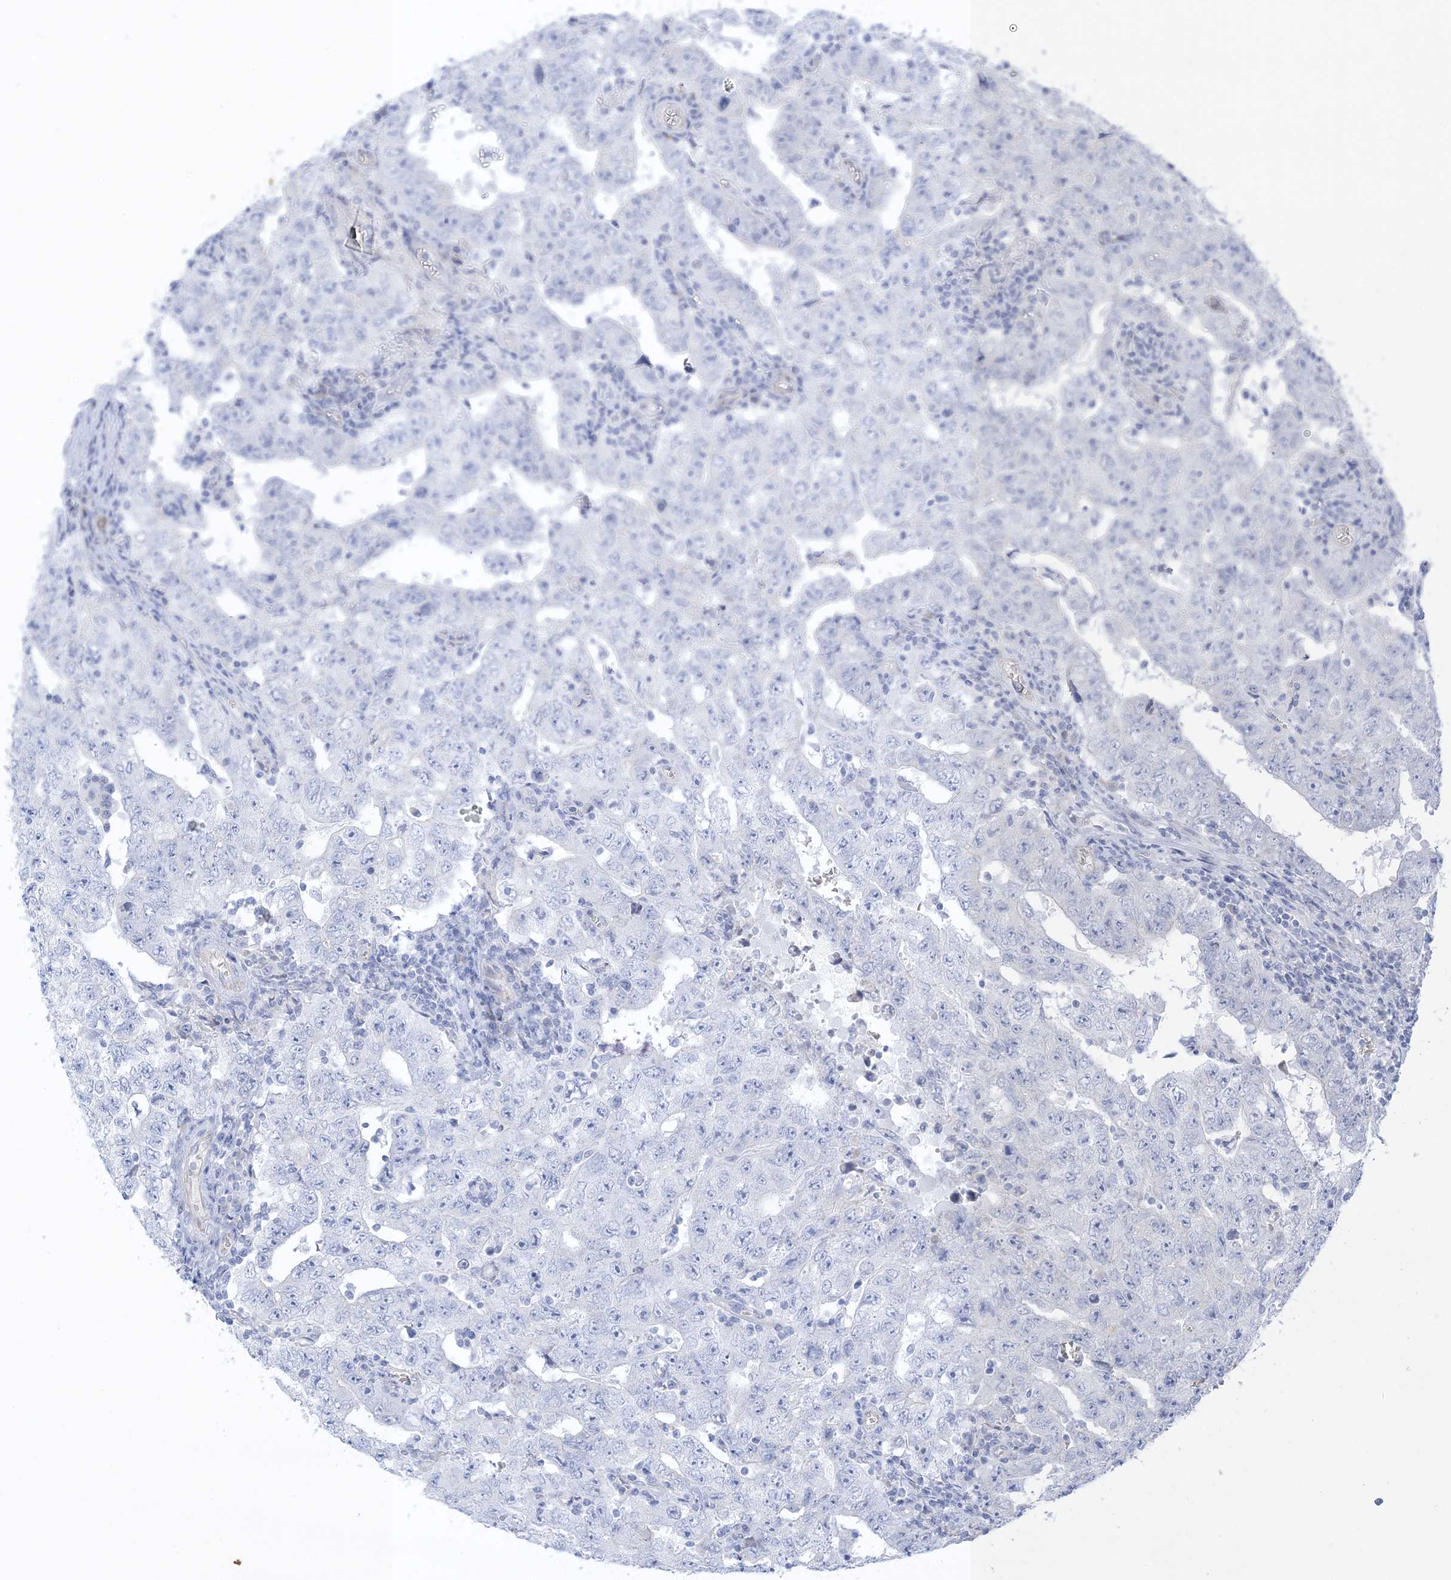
{"staining": {"intensity": "negative", "quantity": "none", "location": "none"}, "tissue": "testis cancer", "cell_type": "Tumor cells", "image_type": "cancer", "snomed": [{"axis": "morphology", "description": "Carcinoma, Embryonal, NOS"}, {"axis": "topography", "description": "Testis"}], "caption": "A high-resolution micrograph shows IHC staining of testis embryonal carcinoma, which reveals no significant positivity in tumor cells.", "gene": "XIRP2", "patient": {"sex": "male", "age": 26}}